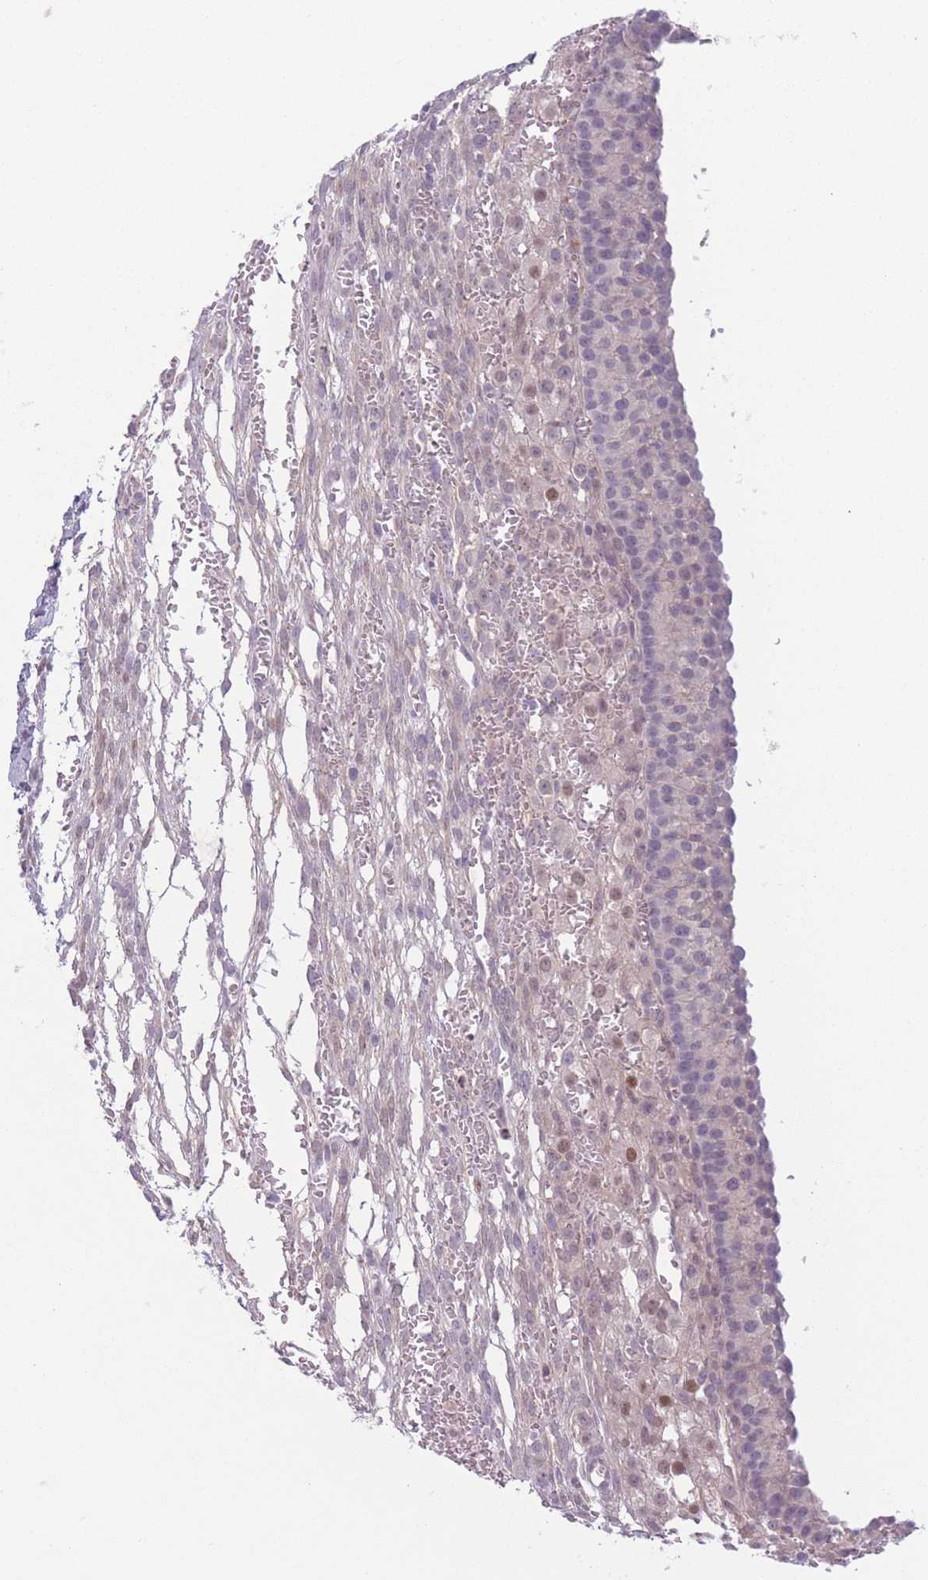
{"staining": {"intensity": "moderate", "quantity": "<25%", "location": "nuclear"}, "tissue": "ovary", "cell_type": "Ovarian stroma cells", "image_type": "normal", "snomed": [{"axis": "morphology", "description": "Normal tissue, NOS"}, {"axis": "topography", "description": "Ovary"}], "caption": "This is an image of IHC staining of unremarkable ovary, which shows moderate staining in the nuclear of ovarian stroma cells.", "gene": "ENSG00000267179", "patient": {"sex": "female", "age": 39}}